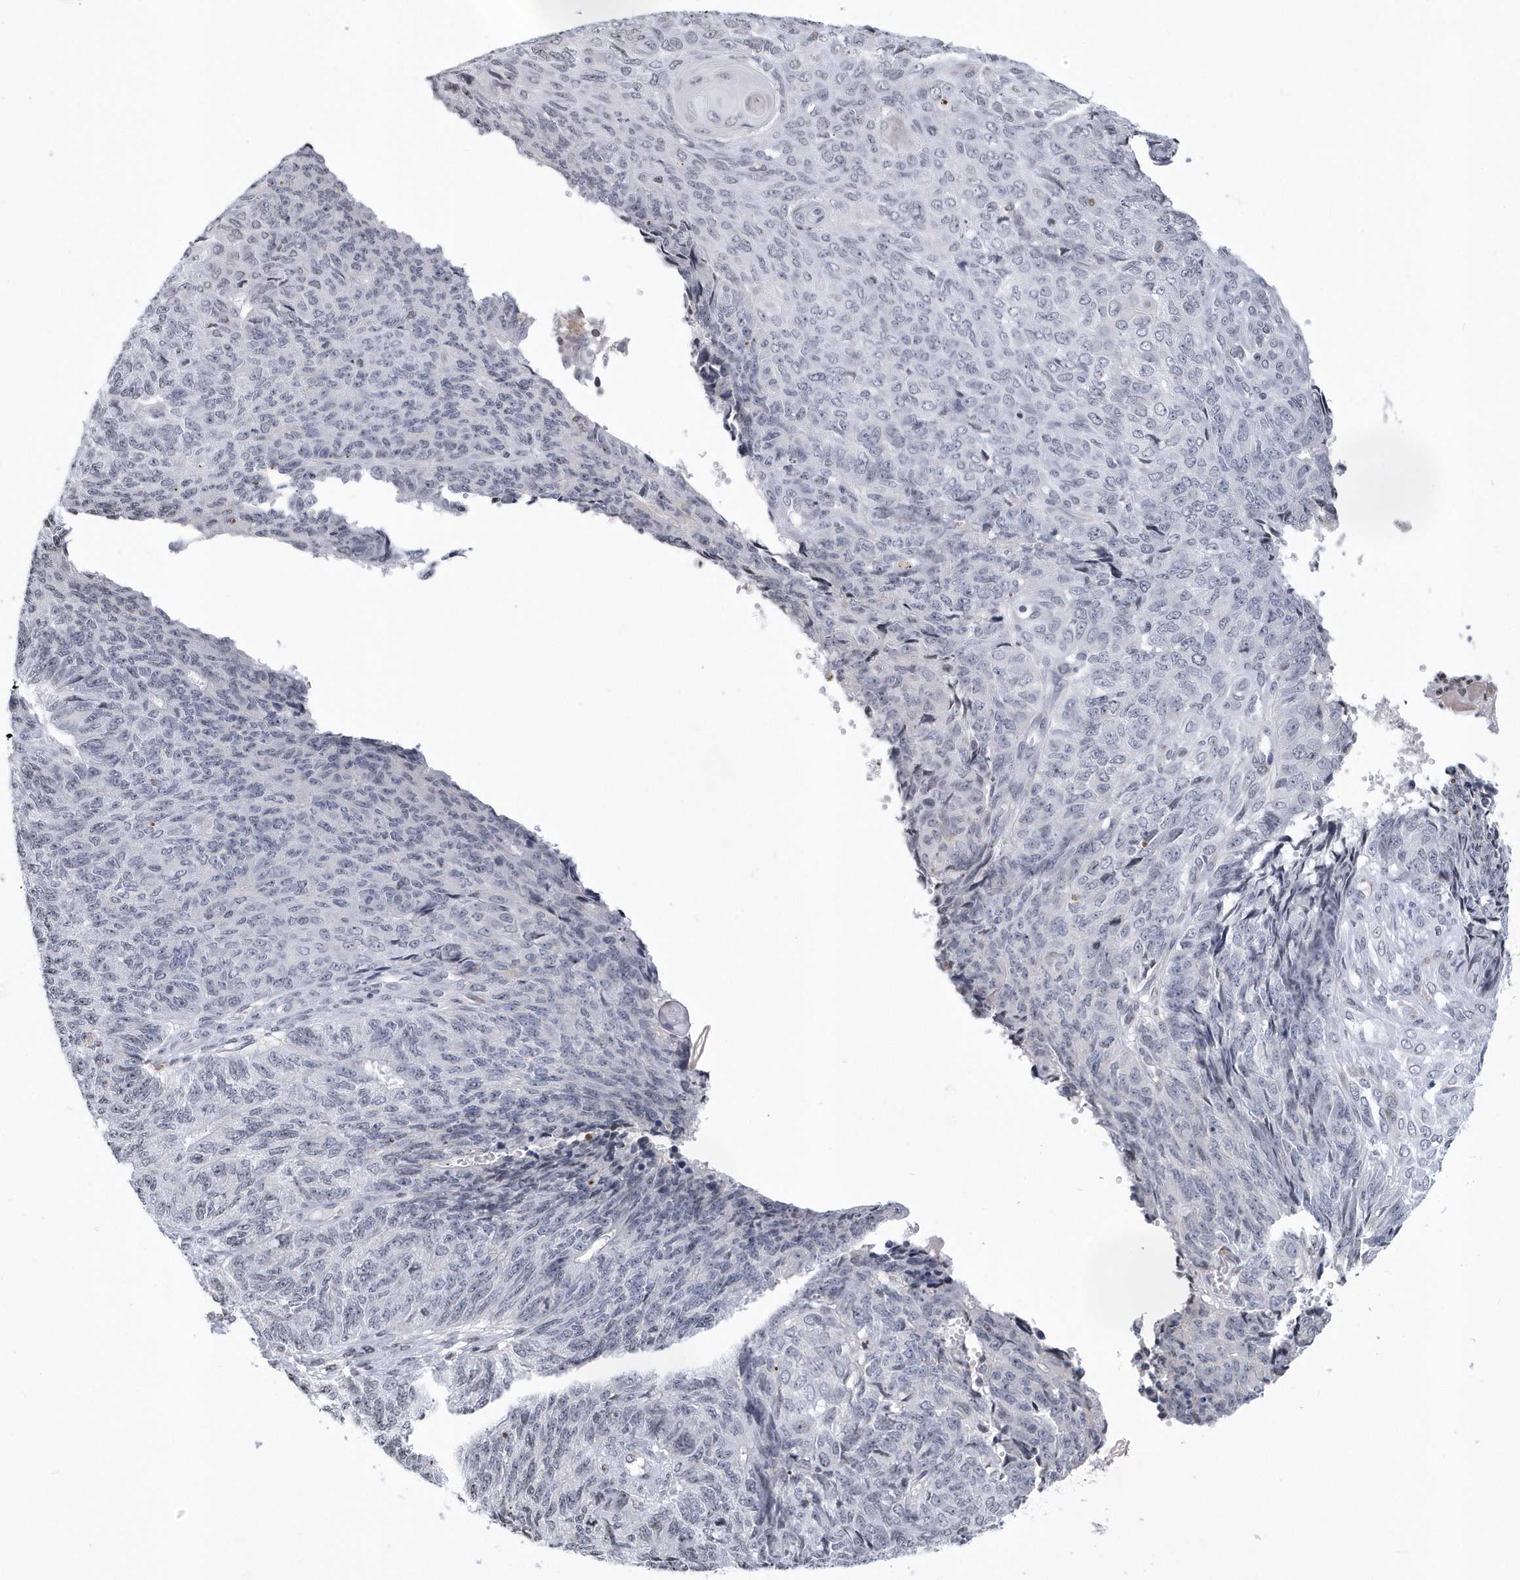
{"staining": {"intensity": "negative", "quantity": "none", "location": "none"}, "tissue": "endometrial cancer", "cell_type": "Tumor cells", "image_type": "cancer", "snomed": [{"axis": "morphology", "description": "Adenocarcinoma, NOS"}, {"axis": "topography", "description": "Endometrium"}], "caption": "Immunohistochemical staining of human adenocarcinoma (endometrial) exhibits no significant staining in tumor cells.", "gene": "VWA5B2", "patient": {"sex": "female", "age": 32}}